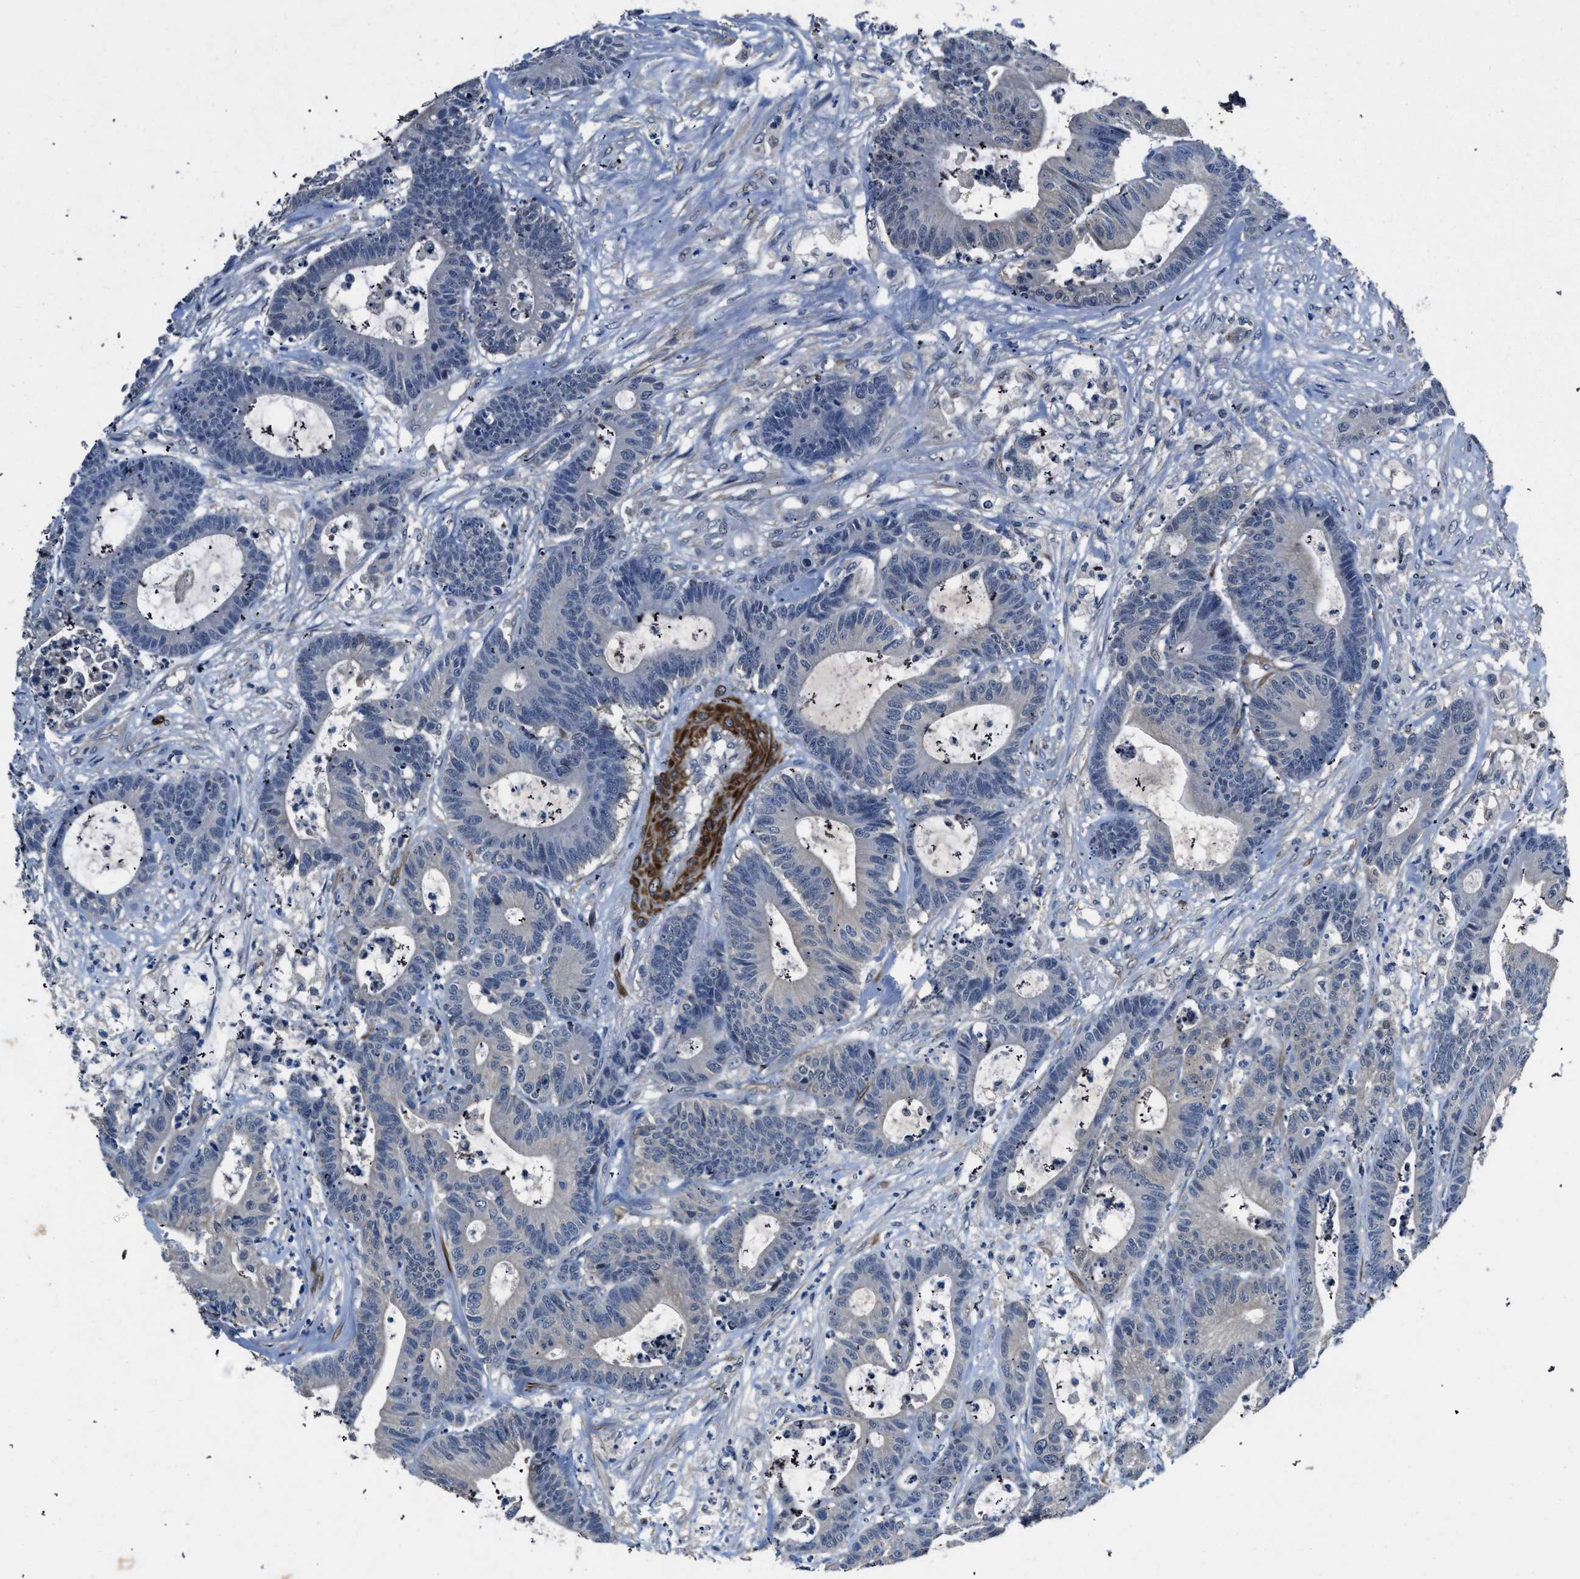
{"staining": {"intensity": "negative", "quantity": "none", "location": "none"}, "tissue": "colorectal cancer", "cell_type": "Tumor cells", "image_type": "cancer", "snomed": [{"axis": "morphology", "description": "Adenocarcinoma, NOS"}, {"axis": "topography", "description": "Colon"}], "caption": "High magnification brightfield microscopy of colorectal cancer (adenocarcinoma) stained with DAB (3,3'-diaminobenzidine) (brown) and counterstained with hematoxylin (blue): tumor cells show no significant staining.", "gene": "LANCL2", "patient": {"sex": "female", "age": 84}}